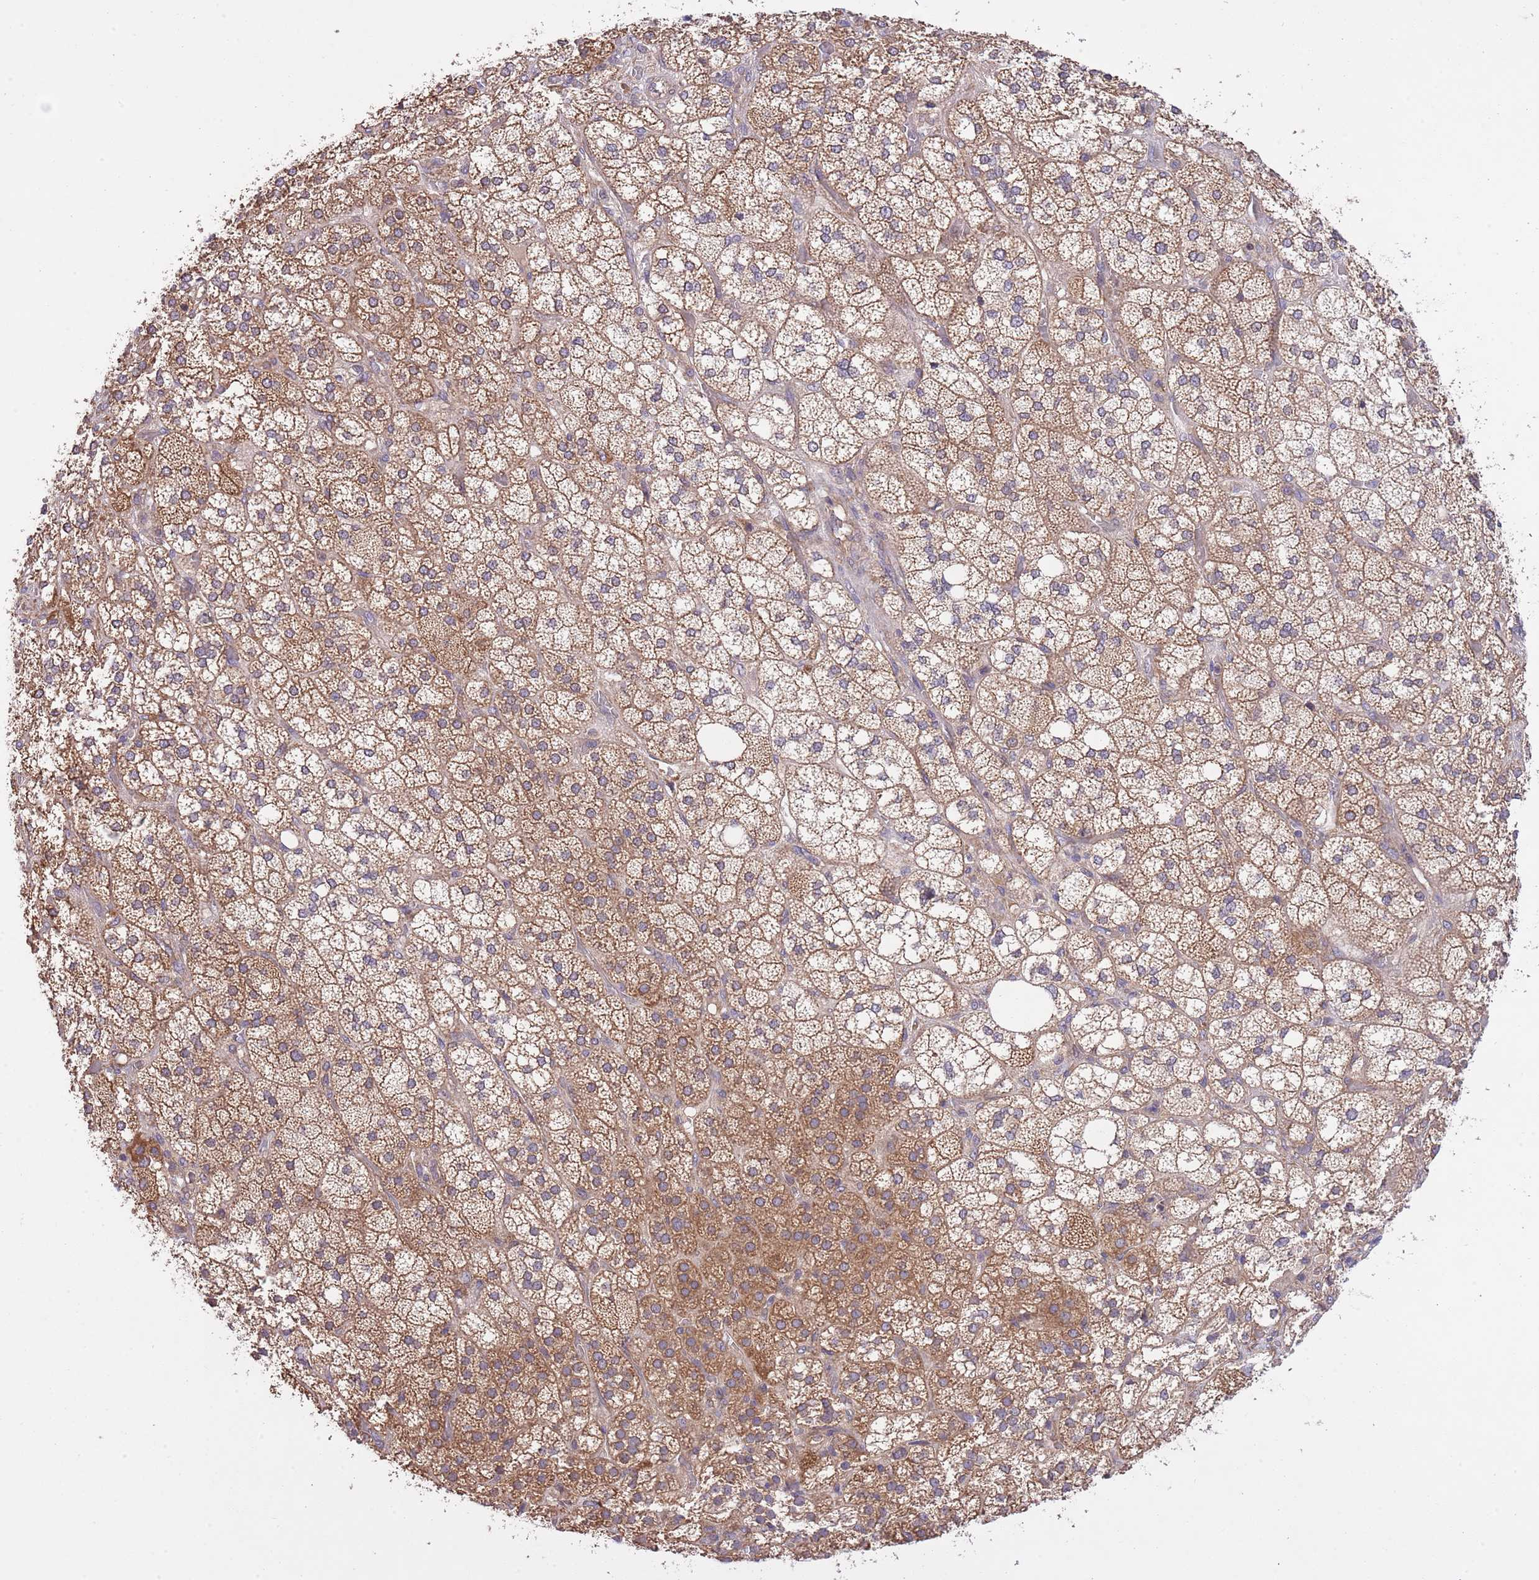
{"staining": {"intensity": "moderate", "quantity": ">75%", "location": "cytoplasmic/membranous"}, "tissue": "adrenal gland", "cell_type": "Glandular cells", "image_type": "normal", "snomed": [{"axis": "morphology", "description": "Normal tissue, NOS"}, {"axis": "topography", "description": "Adrenal gland"}], "caption": "Immunohistochemical staining of unremarkable adrenal gland shows medium levels of moderate cytoplasmic/membranous positivity in approximately >75% of glandular cells. Immunohistochemistry stains the protein of interest in brown and the nuclei are stained blue.", "gene": "MFNG", "patient": {"sex": "male", "age": 61}}